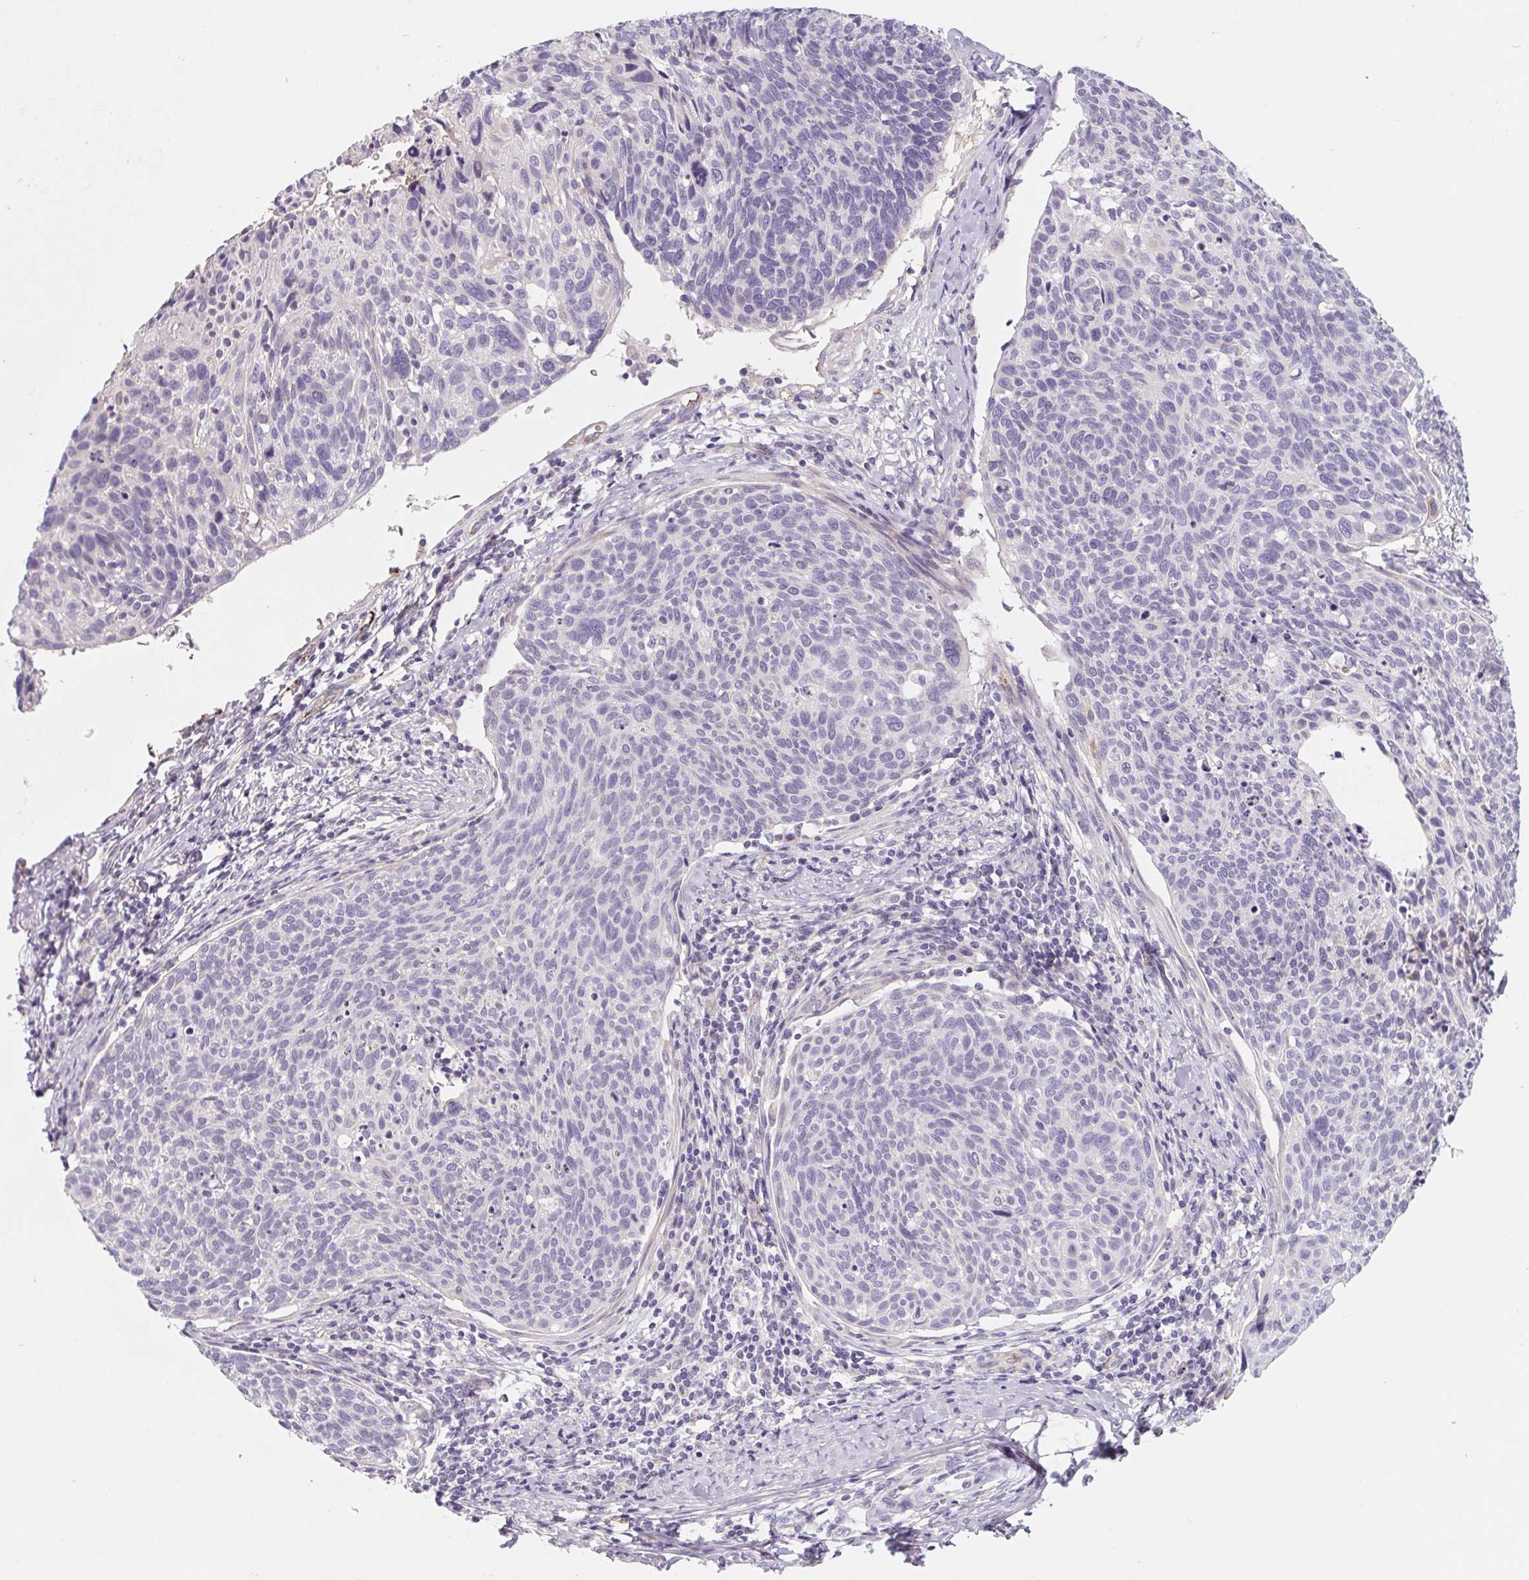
{"staining": {"intensity": "negative", "quantity": "none", "location": "none"}, "tissue": "cervical cancer", "cell_type": "Tumor cells", "image_type": "cancer", "snomed": [{"axis": "morphology", "description": "Squamous cell carcinoma, NOS"}, {"axis": "topography", "description": "Cervix"}], "caption": "Cervical cancer was stained to show a protein in brown. There is no significant staining in tumor cells.", "gene": "LPA", "patient": {"sex": "female", "age": 49}}